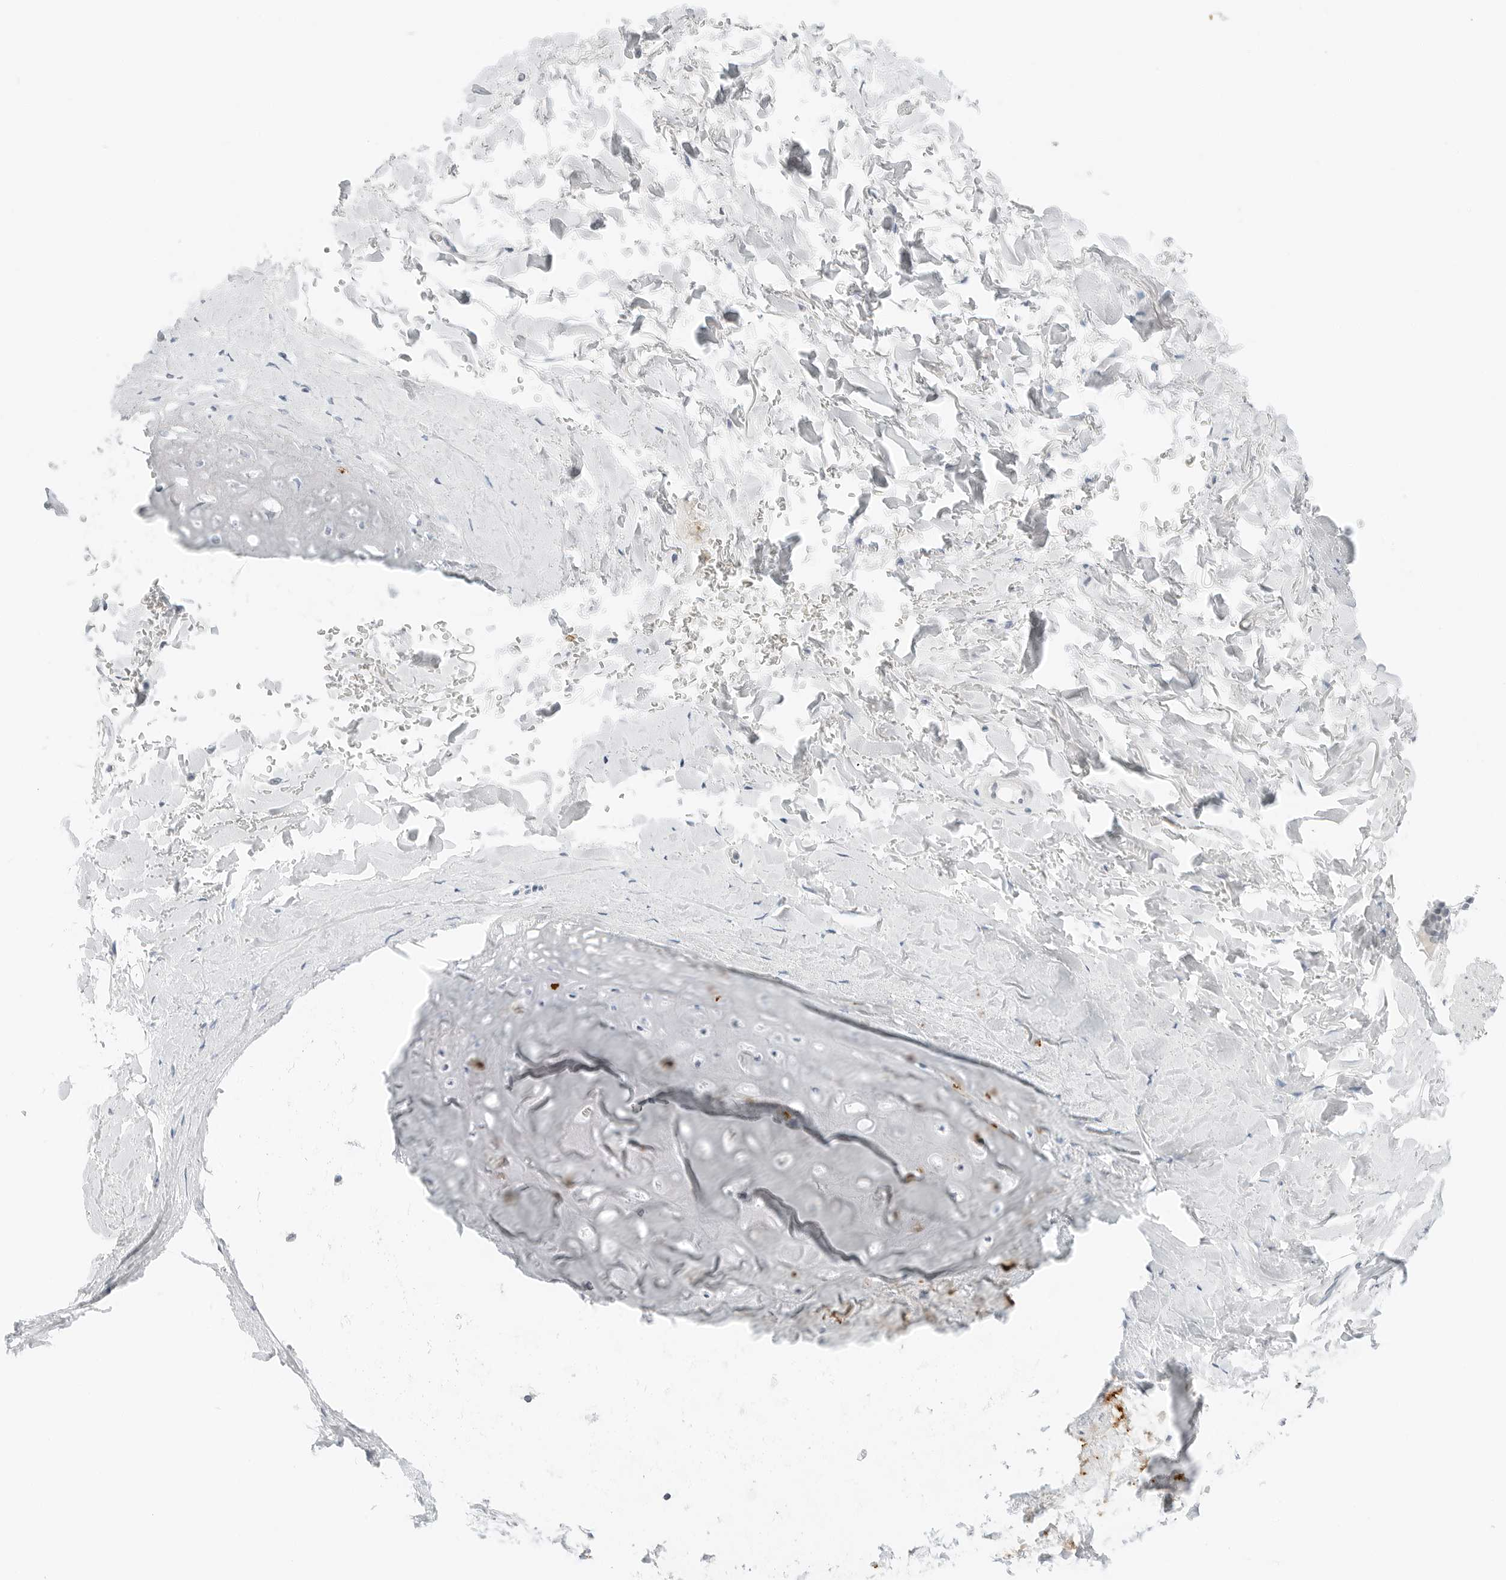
{"staining": {"intensity": "negative", "quantity": "none", "location": "none"}, "tissue": "adipose tissue", "cell_type": "Adipocytes", "image_type": "normal", "snomed": [{"axis": "morphology", "description": "Normal tissue, NOS"}, {"axis": "topography", "description": "Cartilage tissue"}], "caption": "IHC of benign human adipose tissue exhibits no expression in adipocytes.", "gene": "CCSAP", "patient": {"sex": "female", "age": 63}}